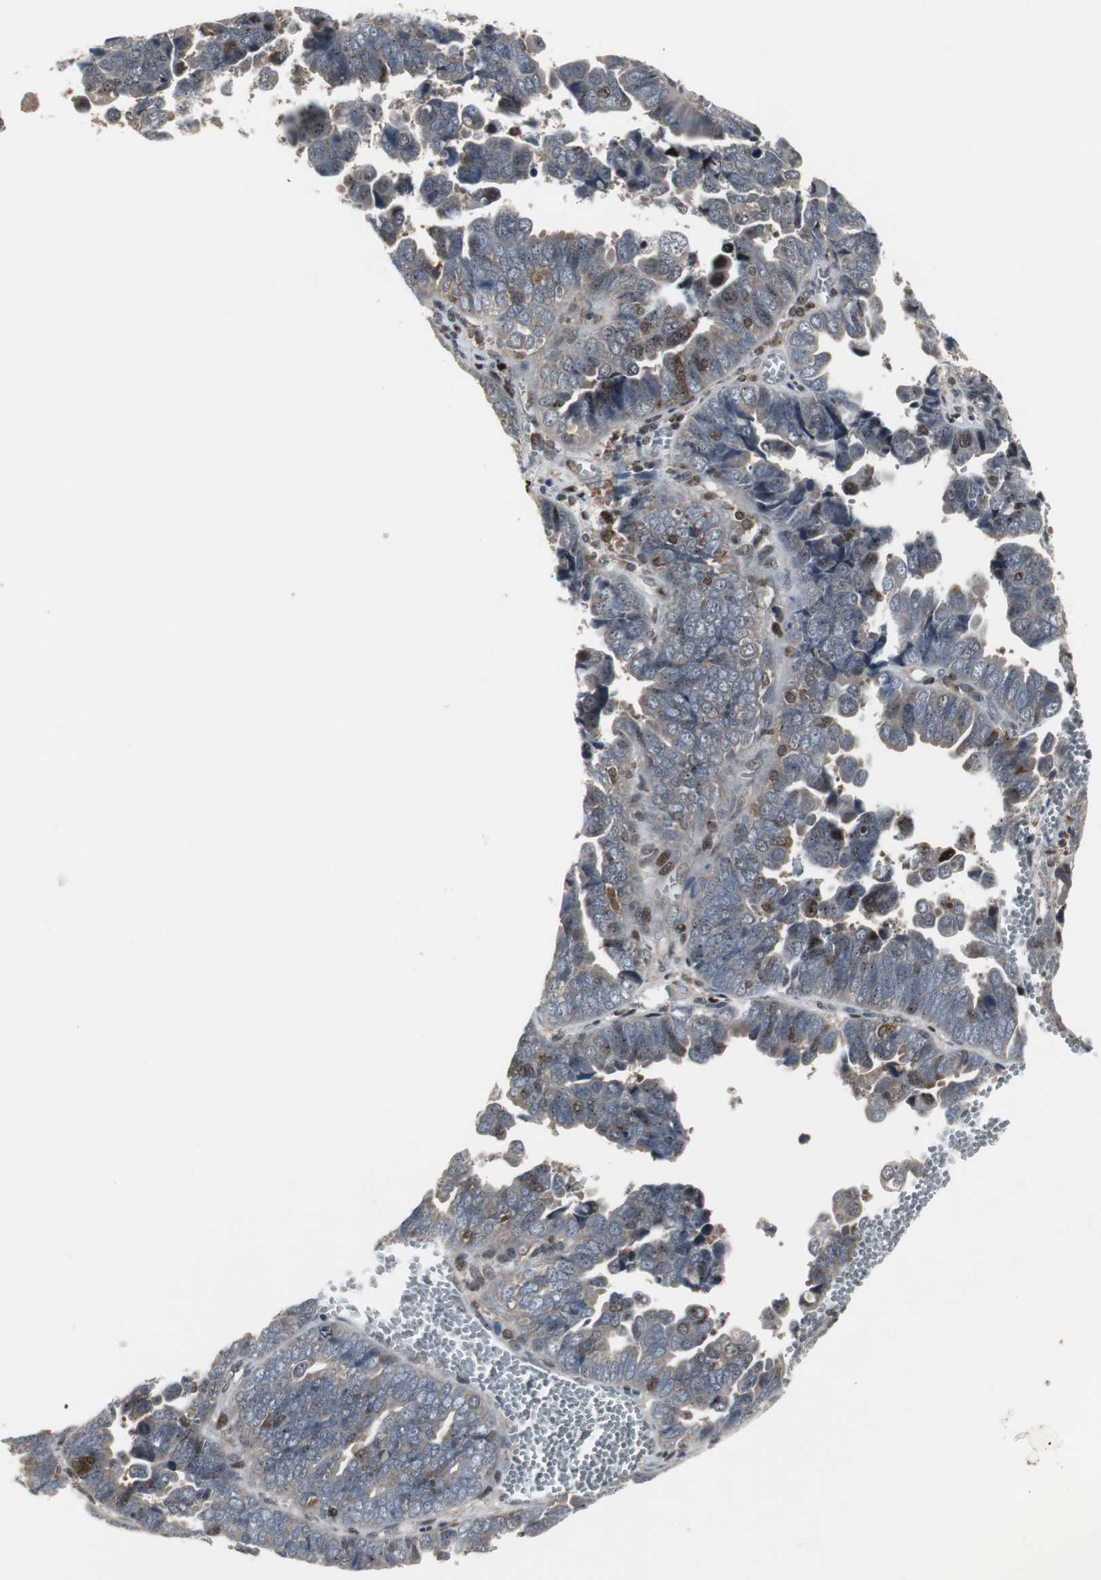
{"staining": {"intensity": "negative", "quantity": "none", "location": "none"}, "tissue": "endometrial cancer", "cell_type": "Tumor cells", "image_type": "cancer", "snomed": [{"axis": "morphology", "description": "Adenocarcinoma, NOS"}, {"axis": "topography", "description": "Endometrium"}], "caption": "Immunohistochemical staining of human endometrial cancer (adenocarcinoma) exhibits no significant staining in tumor cells. (IHC, brightfield microscopy, high magnification).", "gene": "GRK2", "patient": {"sex": "female", "age": 75}}